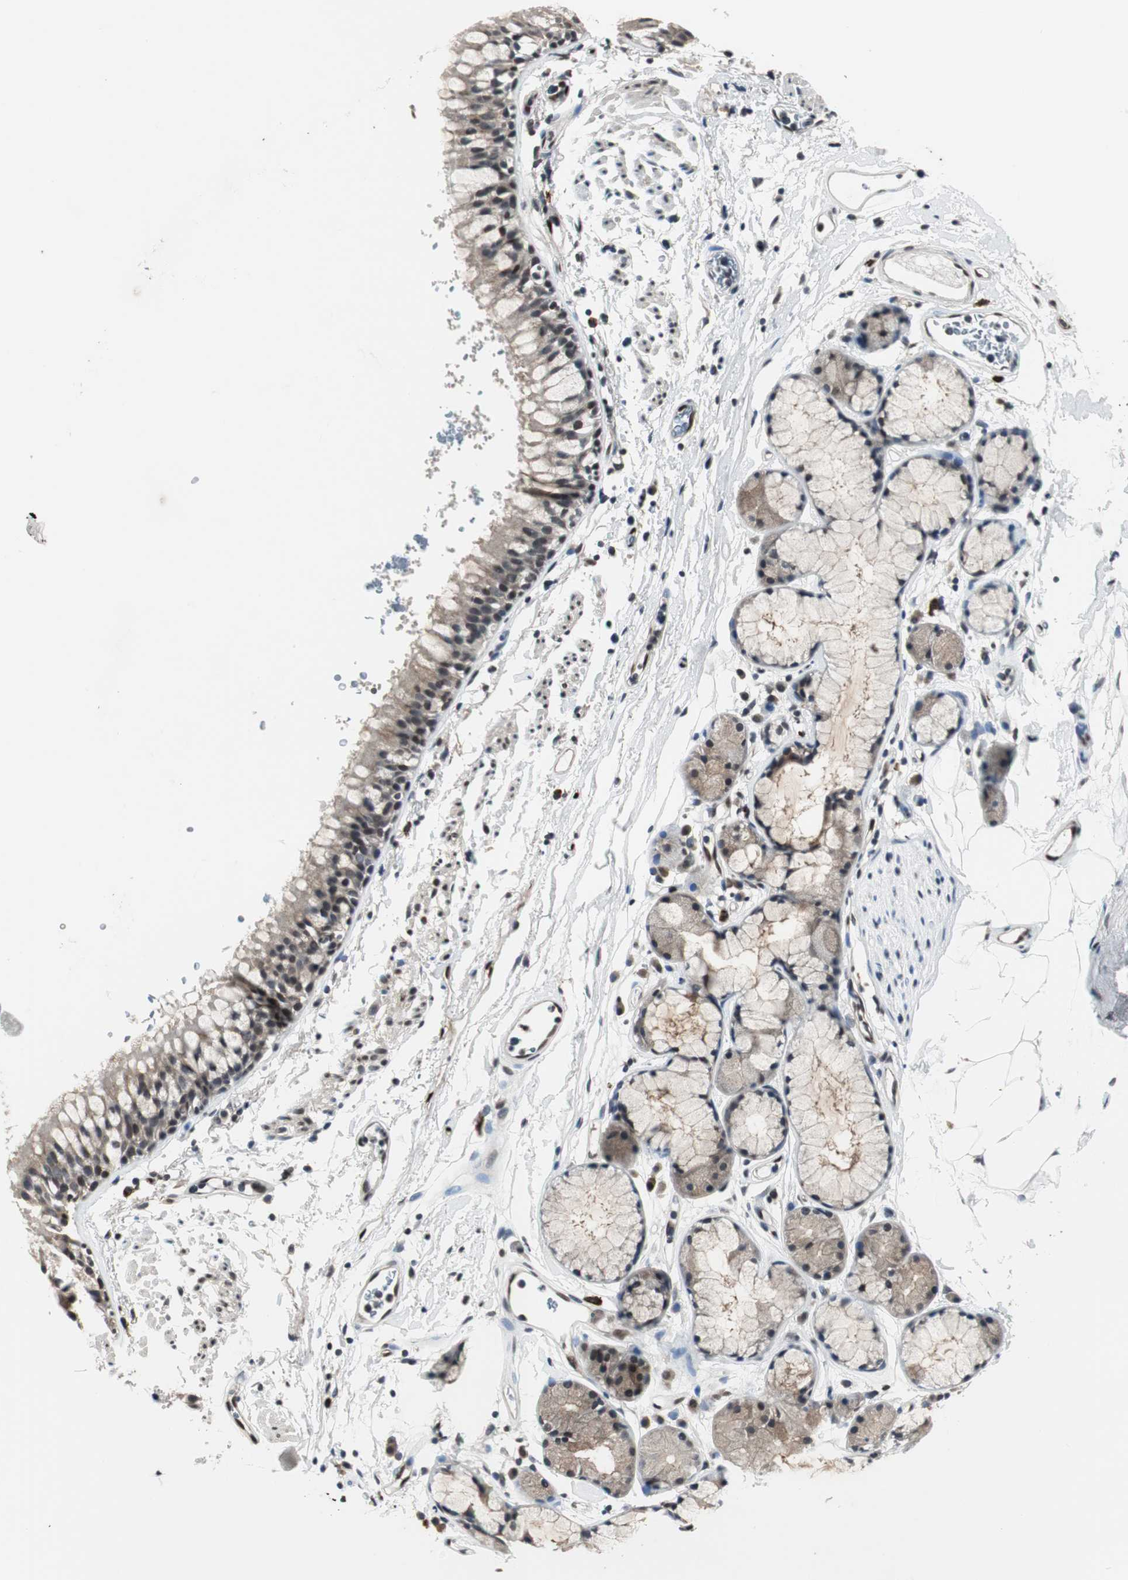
{"staining": {"intensity": "moderate", "quantity": "25%-75%", "location": "nuclear"}, "tissue": "bronchus", "cell_type": "Respiratory epithelial cells", "image_type": "normal", "snomed": [{"axis": "morphology", "description": "Normal tissue, NOS"}, {"axis": "topography", "description": "Bronchus"}], "caption": "Bronchus stained with DAB (3,3'-diaminobenzidine) immunohistochemistry (IHC) demonstrates medium levels of moderate nuclear positivity in approximately 25%-75% of respiratory epithelial cells.", "gene": "SMAD1", "patient": {"sex": "female", "age": 73}}